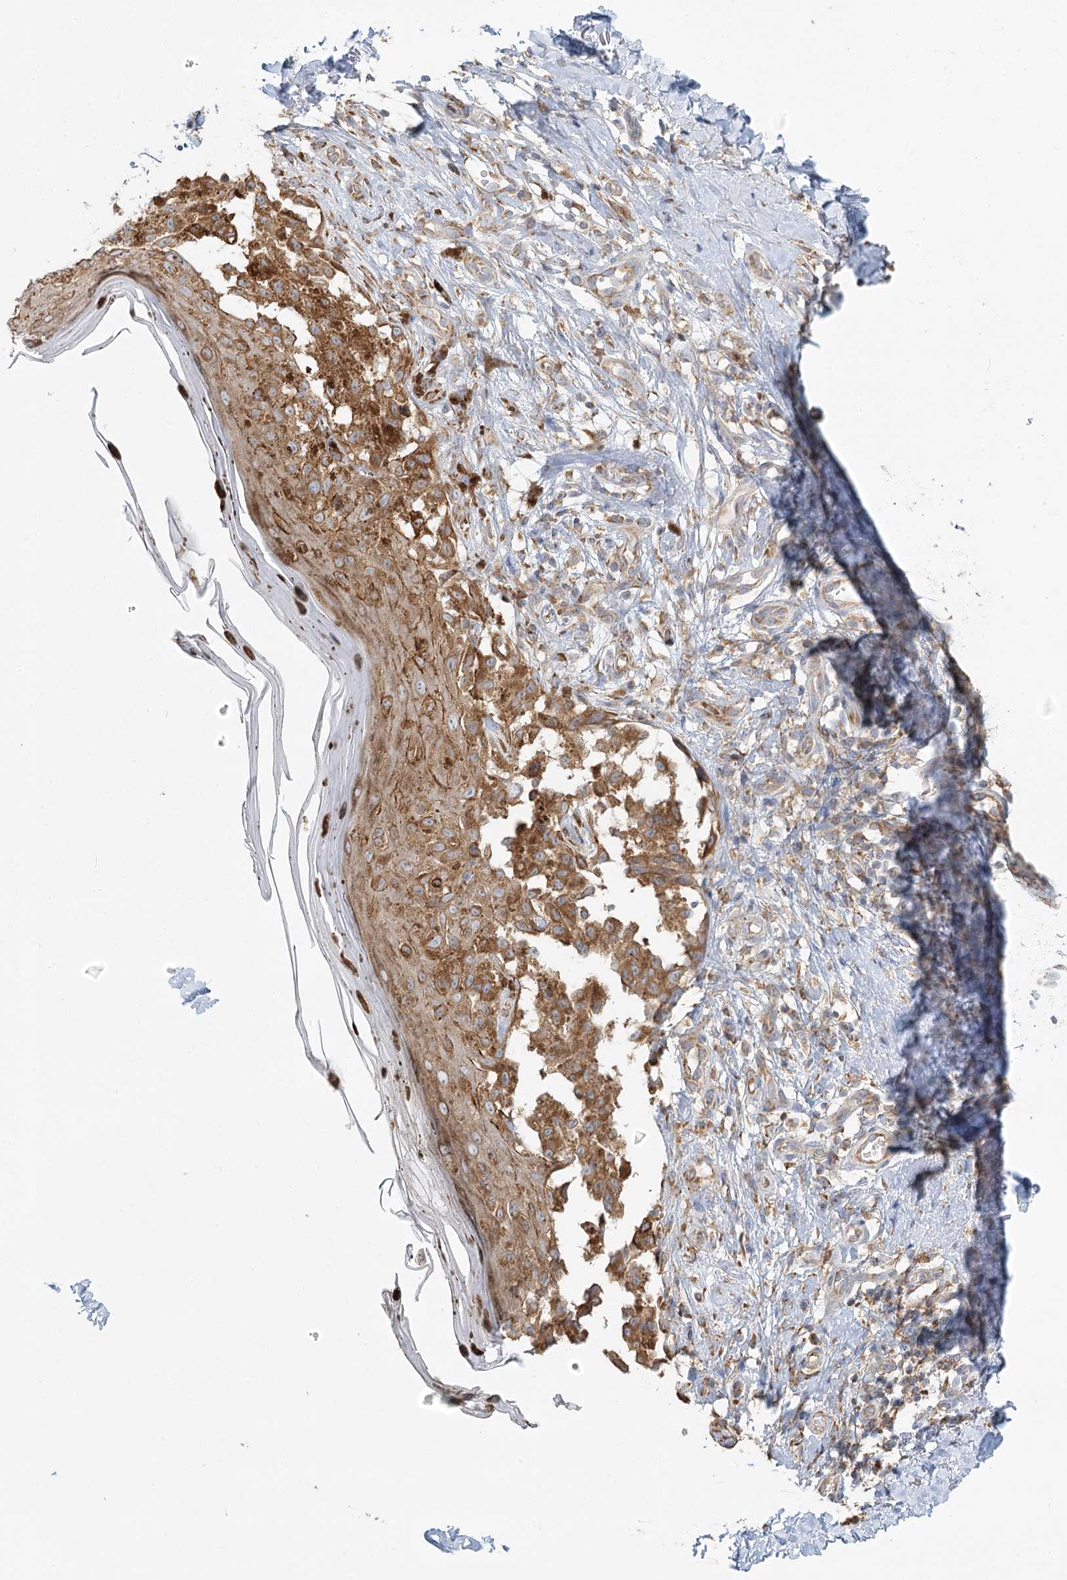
{"staining": {"intensity": "moderate", "quantity": ">75%", "location": "cytoplasmic/membranous"}, "tissue": "melanoma", "cell_type": "Tumor cells", "image_type": "cancer", "snomed": [{"axis": "morphology", "description": "Malignant melanoma, NOS"}, {"axis": "topography", "description": "Skin"}], "caption": "Immunohistochemistry (IHC) of human malignant melanoma displays medium levels of moderate cytoplasmic/membranous positivity in about >75% of tumor cells.", "gene": "TAS1R1", "patient": {"sex": "female", "age": 50}}